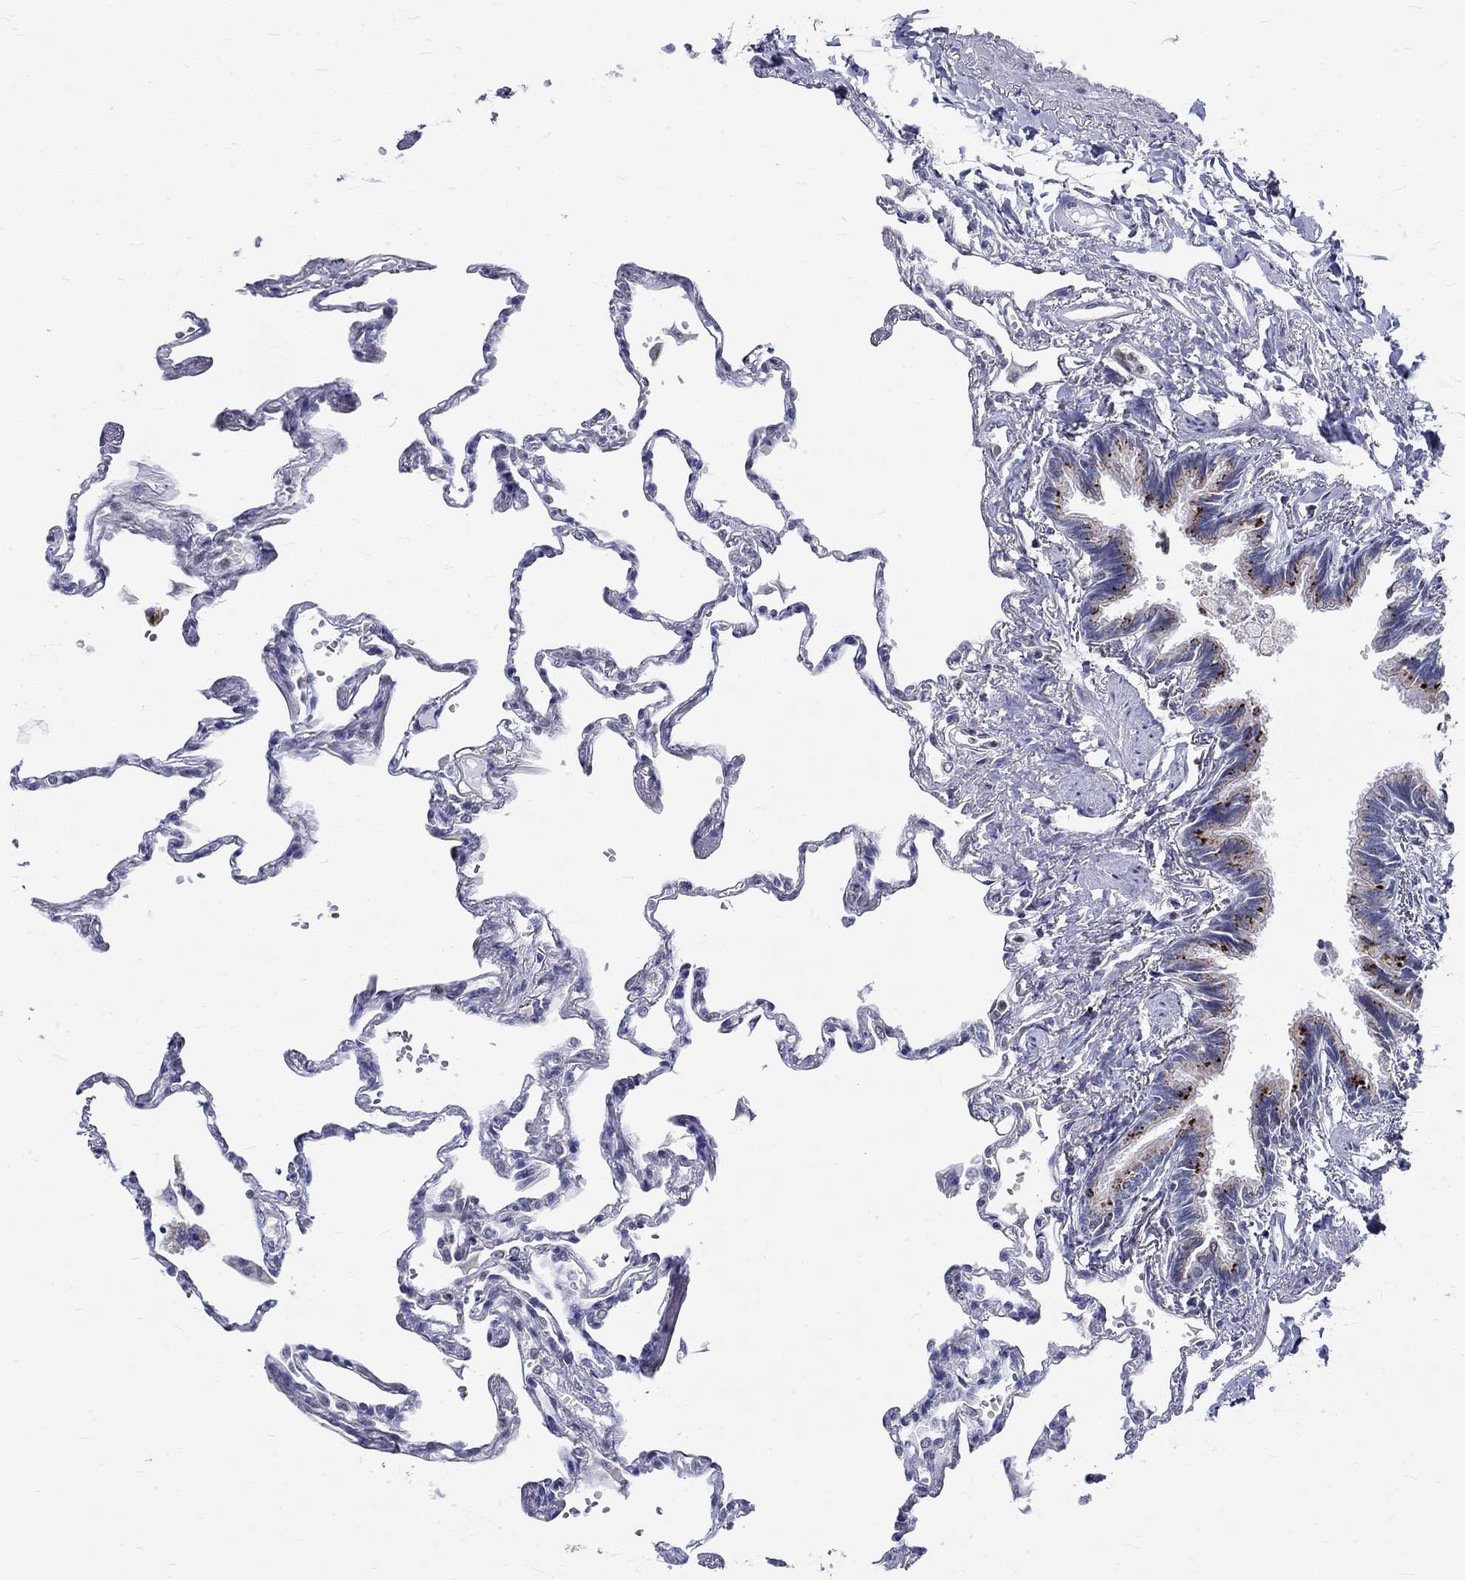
{"staining": {"intensity": "negative", "quantity": "none", "location": "none"}, "tissue": "lung", "cell_type": "Alveolar cells", "image_type": "normal", "snomed": [{"axis": "morphology", "description": "Normal tissue, NOS"}, {"axis": "topography", "description": "Lung"}], "caption": "Micrograph shows no protein positivity in alveolar cells of unremarkable lung. (DAB immunohistochemistry with hematoxylin counter stain).", "gene": "ST6GALNAC1", "patient": {"sex": "male", "age": 78}}